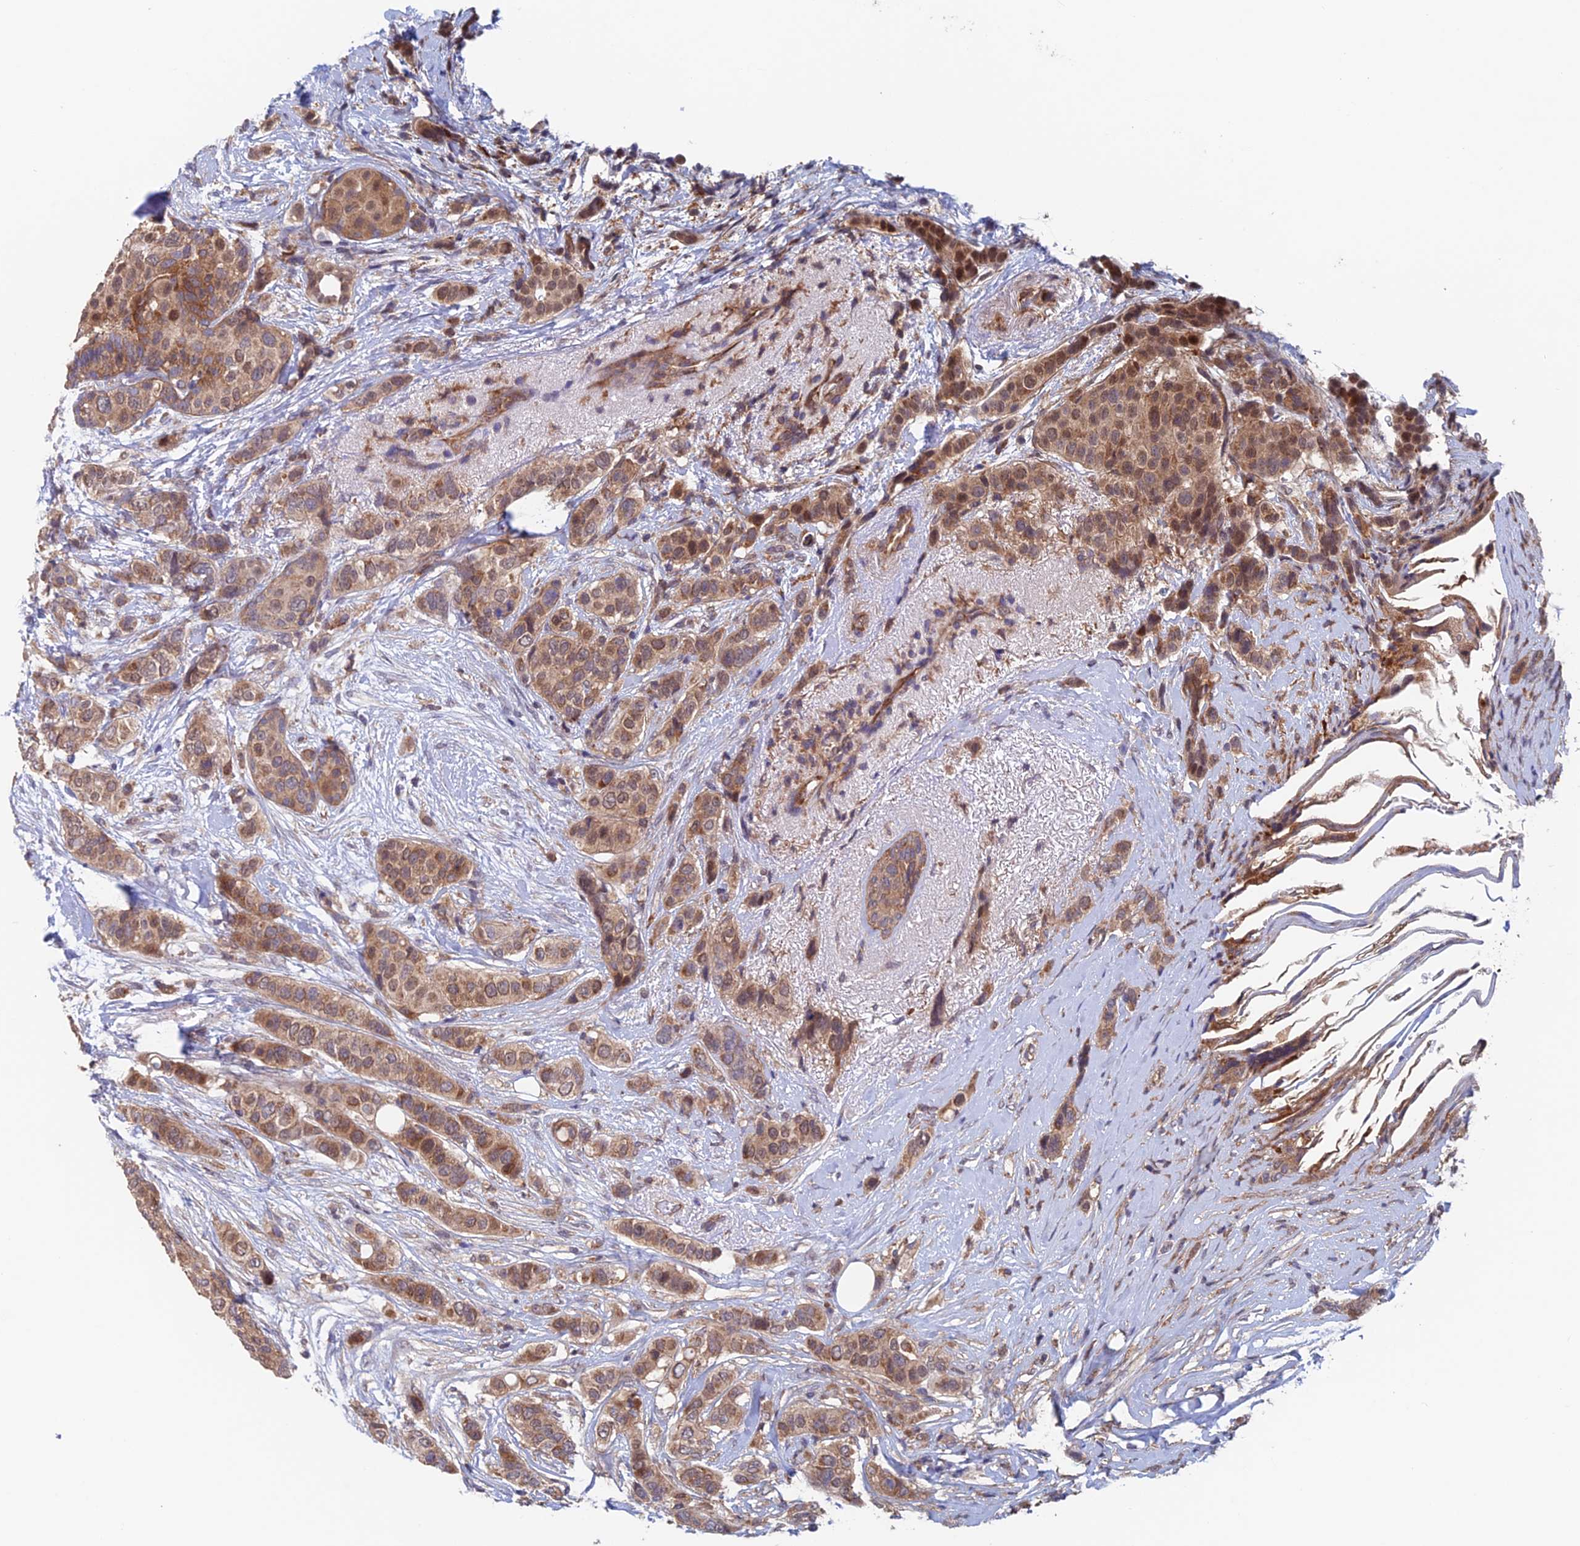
{"staining": {"intensity": "weak", "quantity": ">75%", "location": "cytoplasmic/membranous"}, "tissue": "breast cancer", "cell_type": "Tumor cells", "image_type": "cancer", "snomed": [{"axis": "morphology", "description": "Lobular carcinoma"}, {"axis": "topography", "description": "Breast"}], "caption": "Tumor cells exhibit weak cytoplasmic/membranous expression in about >75% of cells in breast cancer.", "gene": "NUDT16L1", "patient": {"sex": "female", "age": 51}}